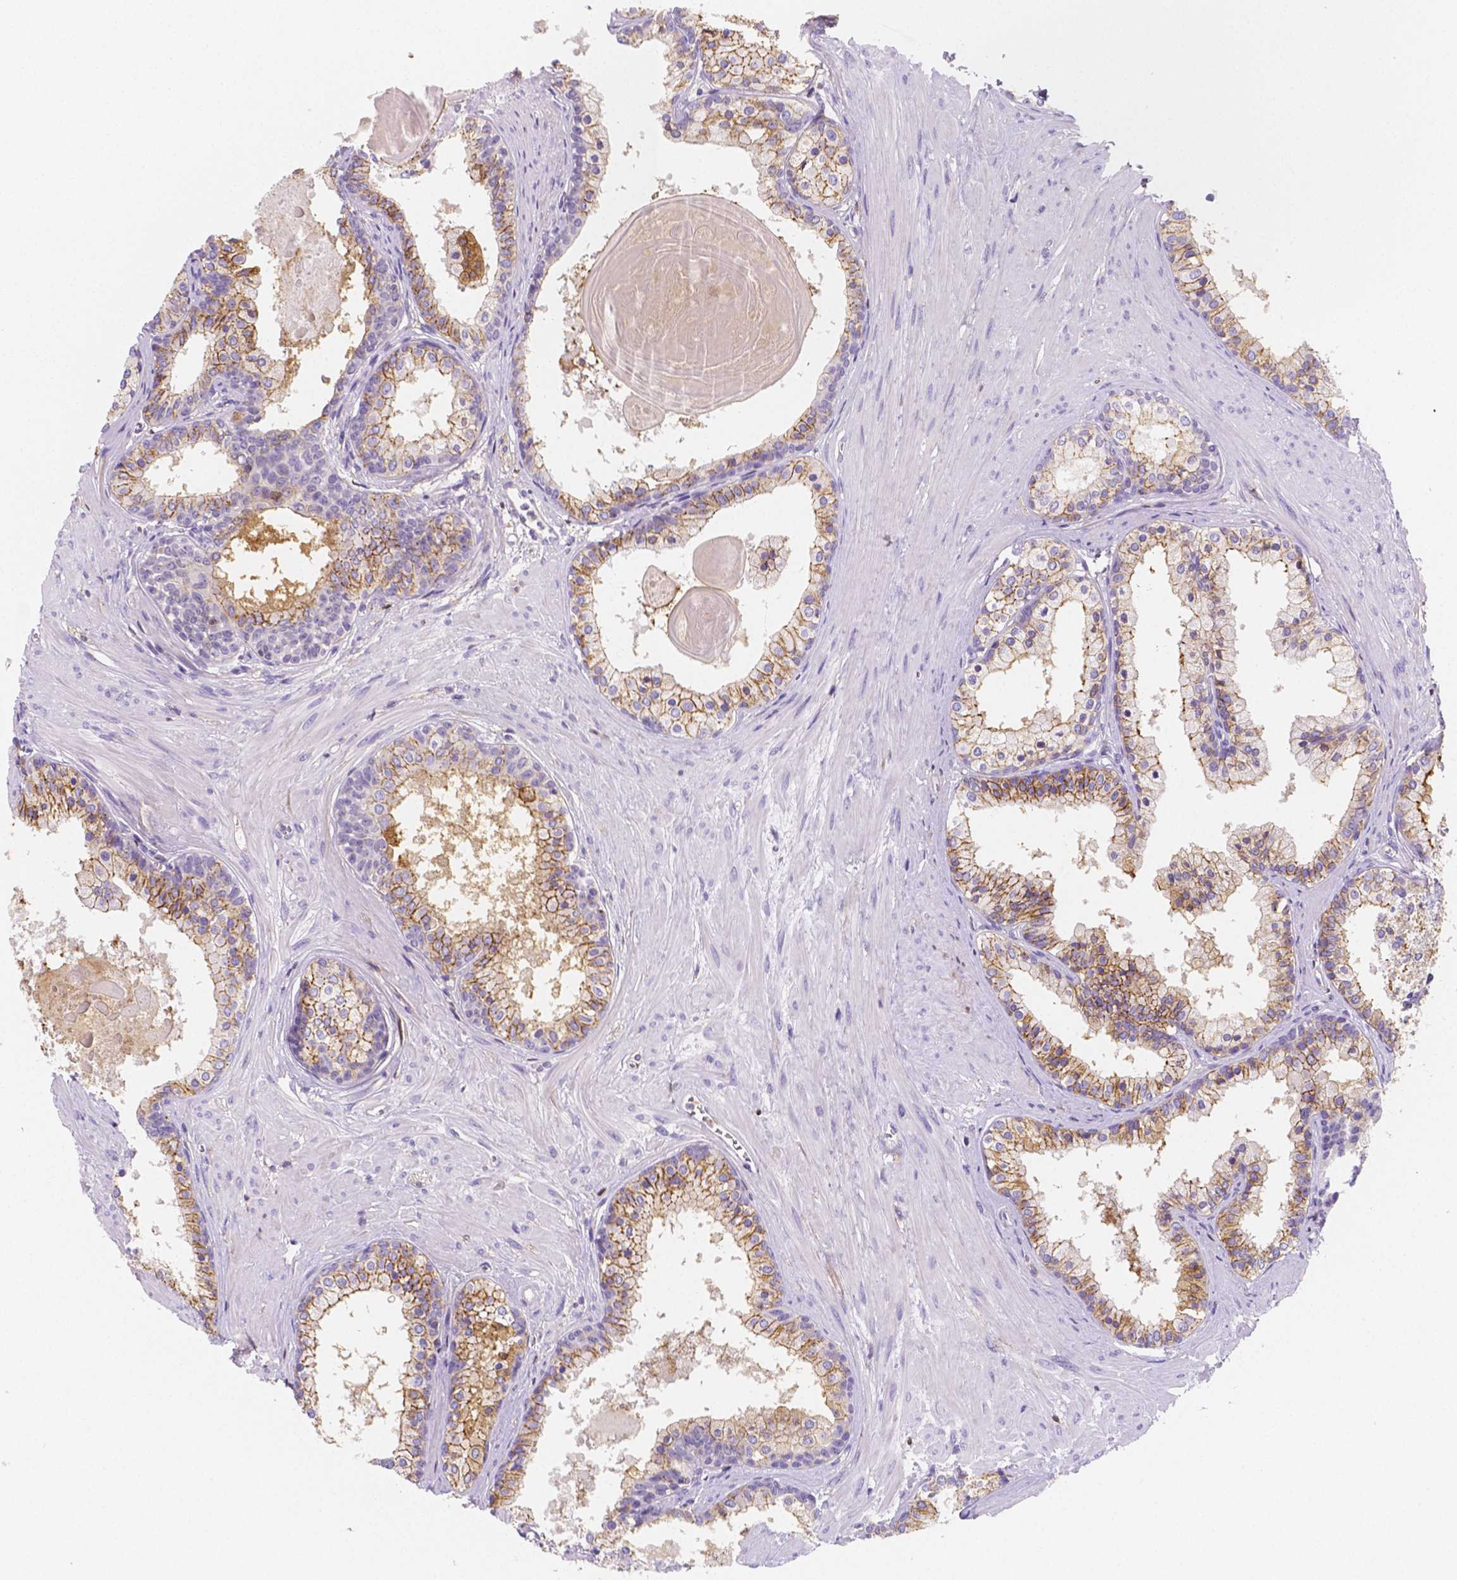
{"staining": {"intensity": "moderate", "quantity": "25%-75%", "location": "cytoplasmic/membranous"}, "tissue": "prostate", "cell_type": "Glandular cells", "image_type": "normal", "snomed": [{"axis": "morphology", "description": "Normal tissue, NOS"}, {"axis": "topography", "description": "Prostate"}], "caption": "This micrograph displays immunohistochemistry staining of normal human prostate, with medium moderate cytoplasmic/membranous staining in approximately 25%-75% of glandular cells.", "gene": "GABRD", "patient": {"sex": "male", "age": 61}}